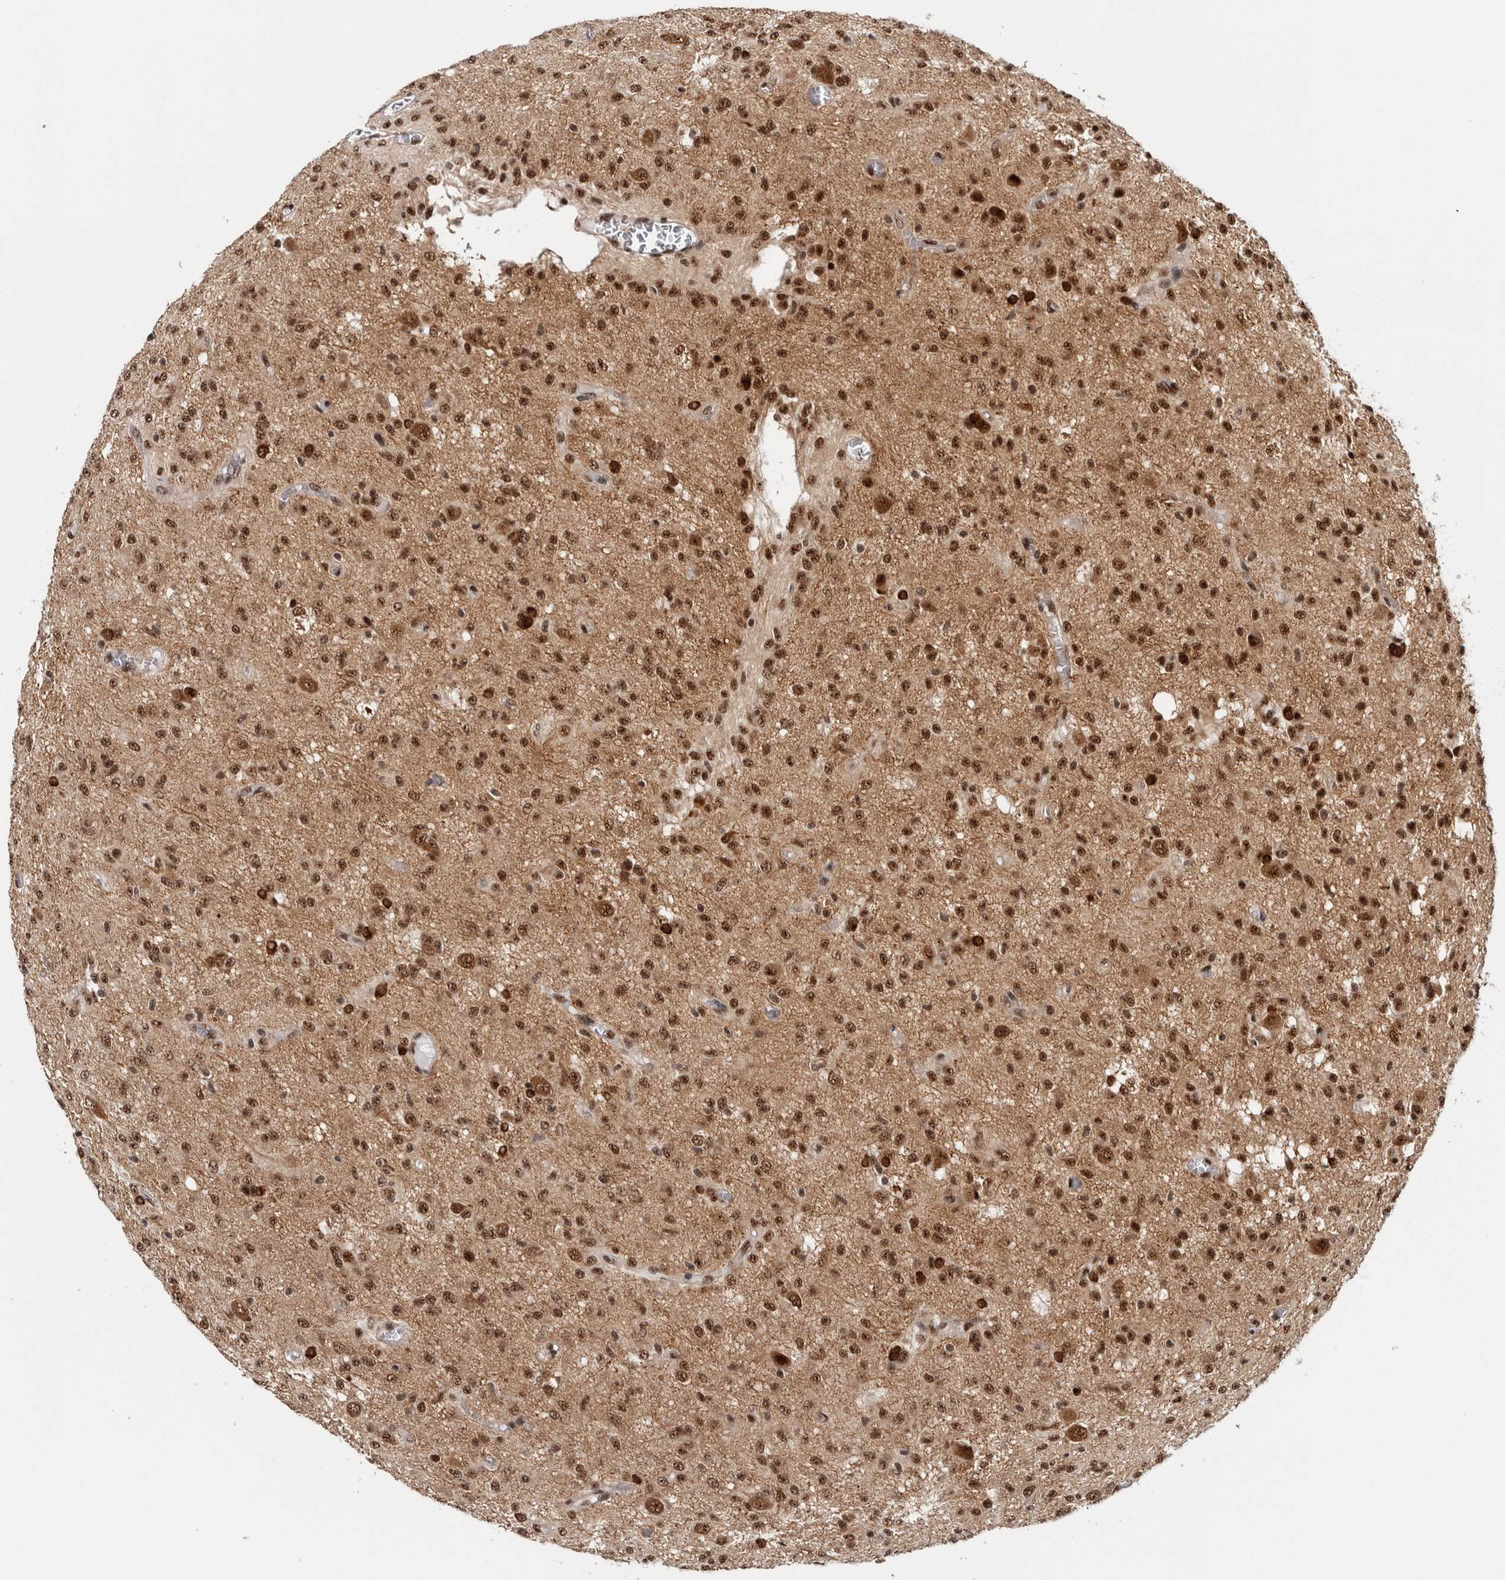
{"staining": {"intensity": "strong", "quantity": ">75%", "location": "nuclear"}, "tissue": "glioma", "cell_type": "Tumor cells", "image_type": "cancer", "snomed": [{"axis": "morphology", "description": "Glioma, malignant, High grade"}, {"axis": "topography", "description": "Brain"}], "caption": "Human glioma stained with a brown dye shows strong nuclear positive positivity in about >75% of tumor cells.", "gene": "MKNK1", "patient": {"sex": "female", "age": 59}}